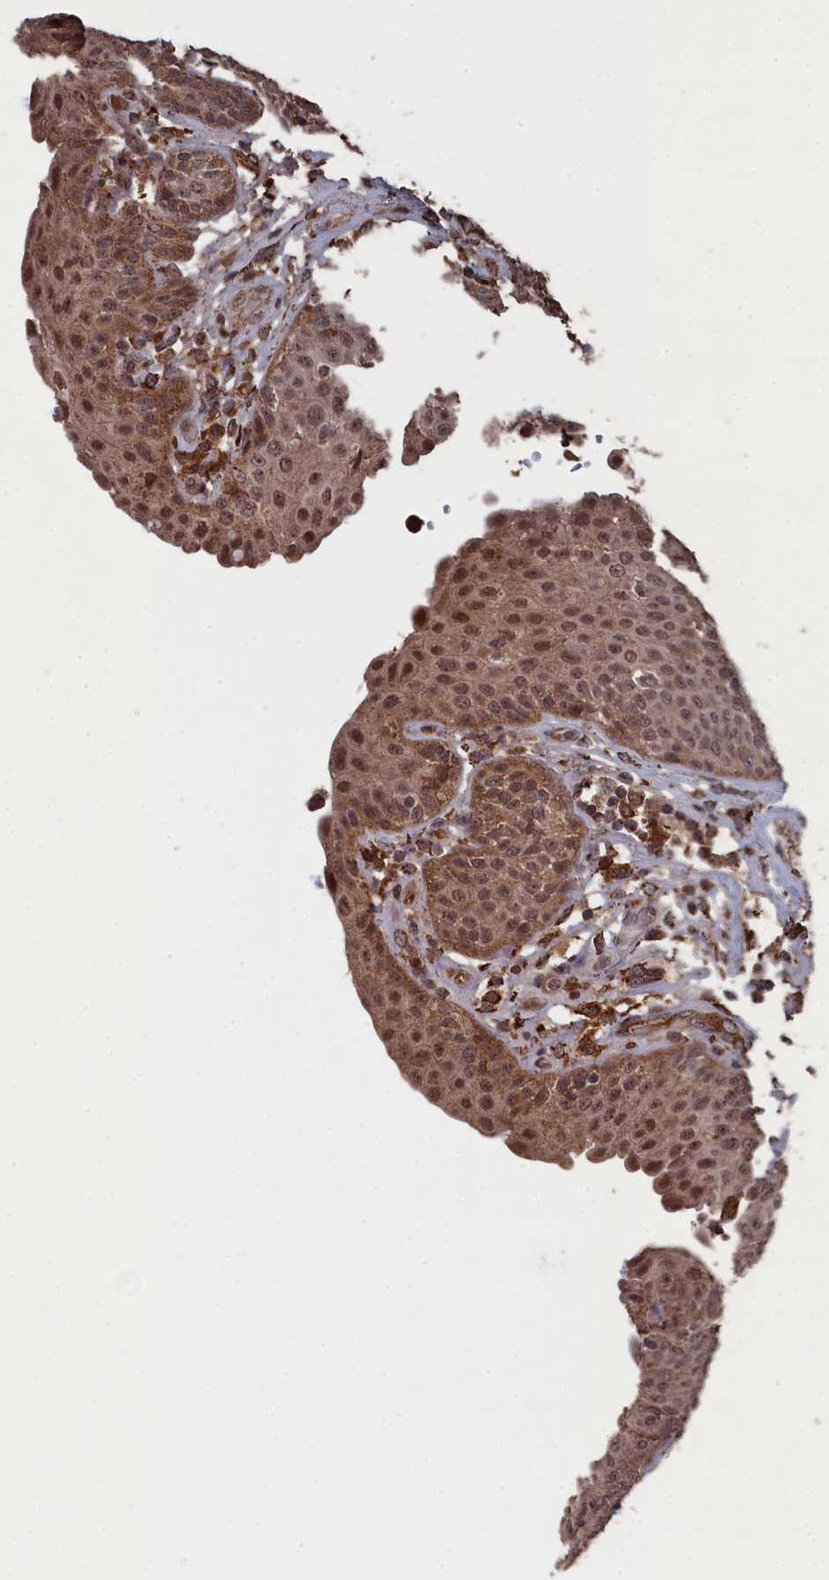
{"staining": {"intensity": "moderate", "quantity": ">75%", "location": "cytoplasmic/membranous,nuclear"}, "tissue": "urinary bladder", "cell_type": "Urothelial cells", "image_type": "normal", "snomed": [{"axis": "morphology", "description": "Normal tissue, NOS"}, {"axis": "topography", "description": "Urinary bladder"}], "caption": "Protein analysis of normal urinary bladder reveals moderate cytoplasmic/membranous,nuclear staining in approximately >75% of urothelial cells. Ihc stains the protein of interest in brown and the nuclei are stained blue.", "gene": "CEACAM21", "patient": {"sex": "female", "age": 62}}